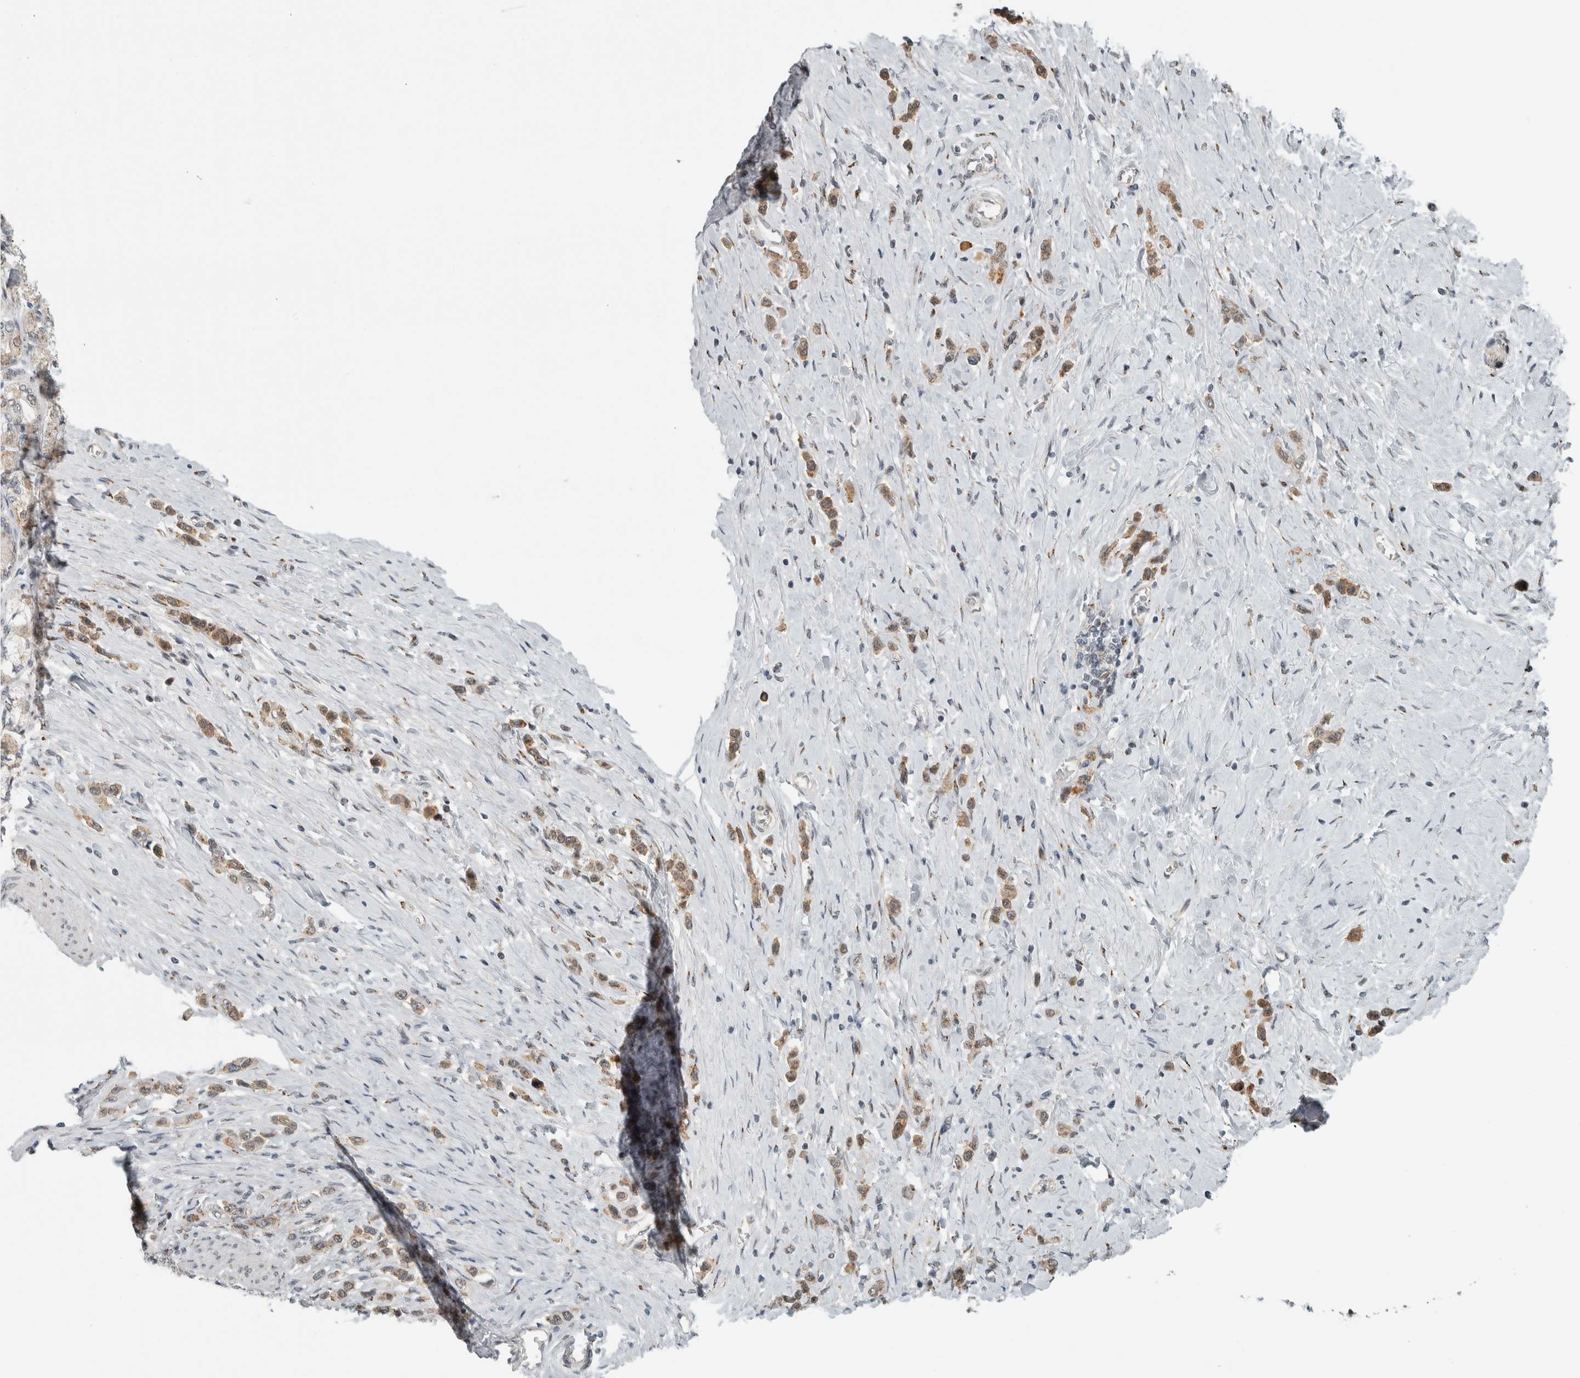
{"staining": {"intensity": "moderate", "quantity": ">75%", "location": "cytoplasmic/membranous,nuclear"}, "tissue": "stomach cancer", "cell_type": "Tumor cells", "image_type": "cancer", "snomed": [{"axis": "morphology", "description": "Adenocarcinoma, NOS"}, {"axis": "topography", "description": "Stomach"}], "caption": "Adenocarcinoma (stomach) was stained to show a protein in brown. There is medium levels of moderate cytoplasmic/membranous and nuclear staining in about >75% of tumor cells. (brown staining indicates protein expression, while blue staining denotes nuclei).", "gene": "ZMYND8", "patient": {"sex": "female", "age": 65}}